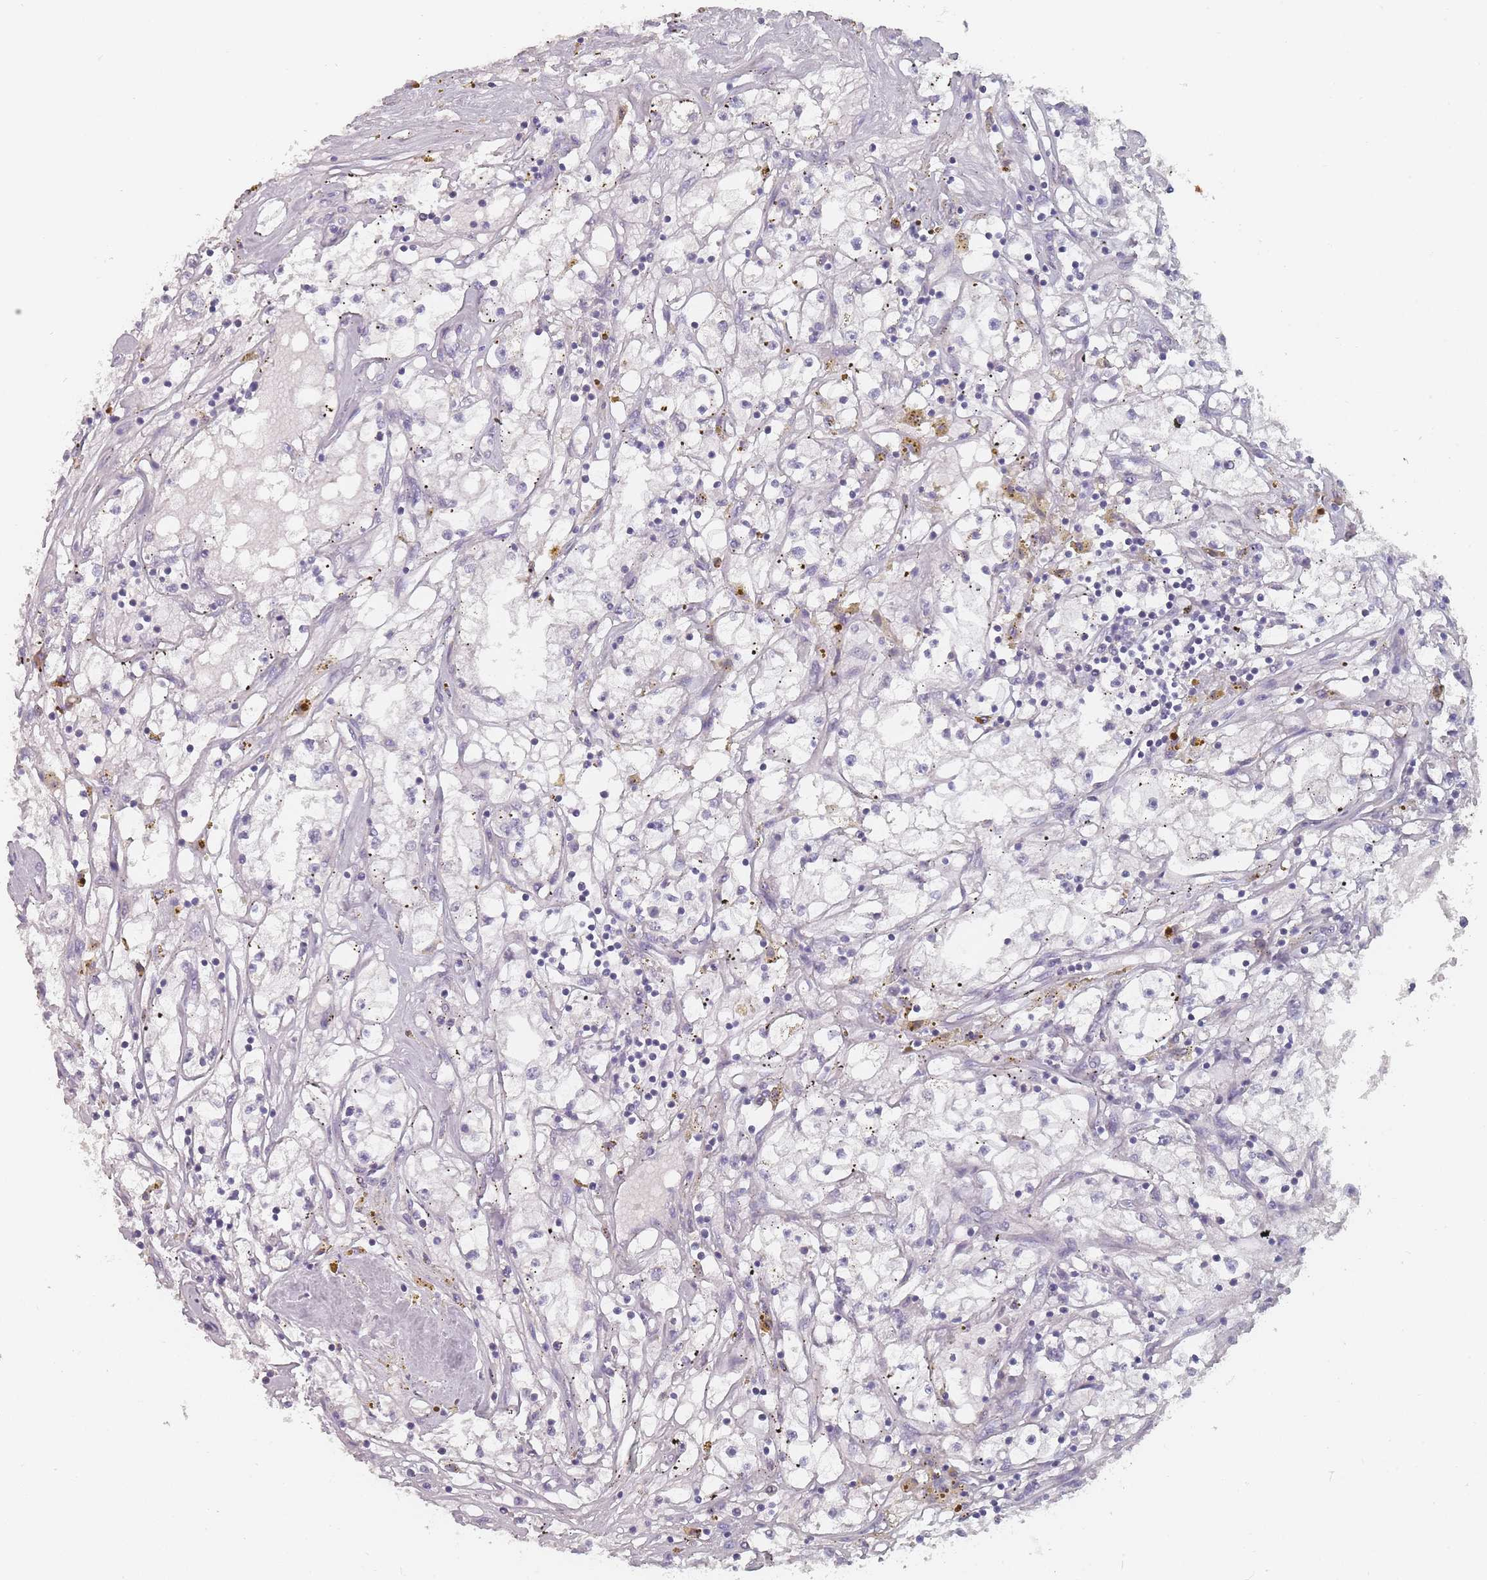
{"staining": {"intensity": "negative", "quantity": "none", "location": "none"}, "tissue": "renal cancer", "cell_type": "Tumor cells", "image_type": "cancer", "snomed": [{"axis": "morphology", "description": "Adenocarcinoma, NOS"}, {"axis": "topography", "description": "Kidney"}], "caption": "An image of renal cancer stained for a protein shows no brown staining in tumor cells.", "gene": "SLC35E4", "patient": {"sex": "male", "age": 56}}